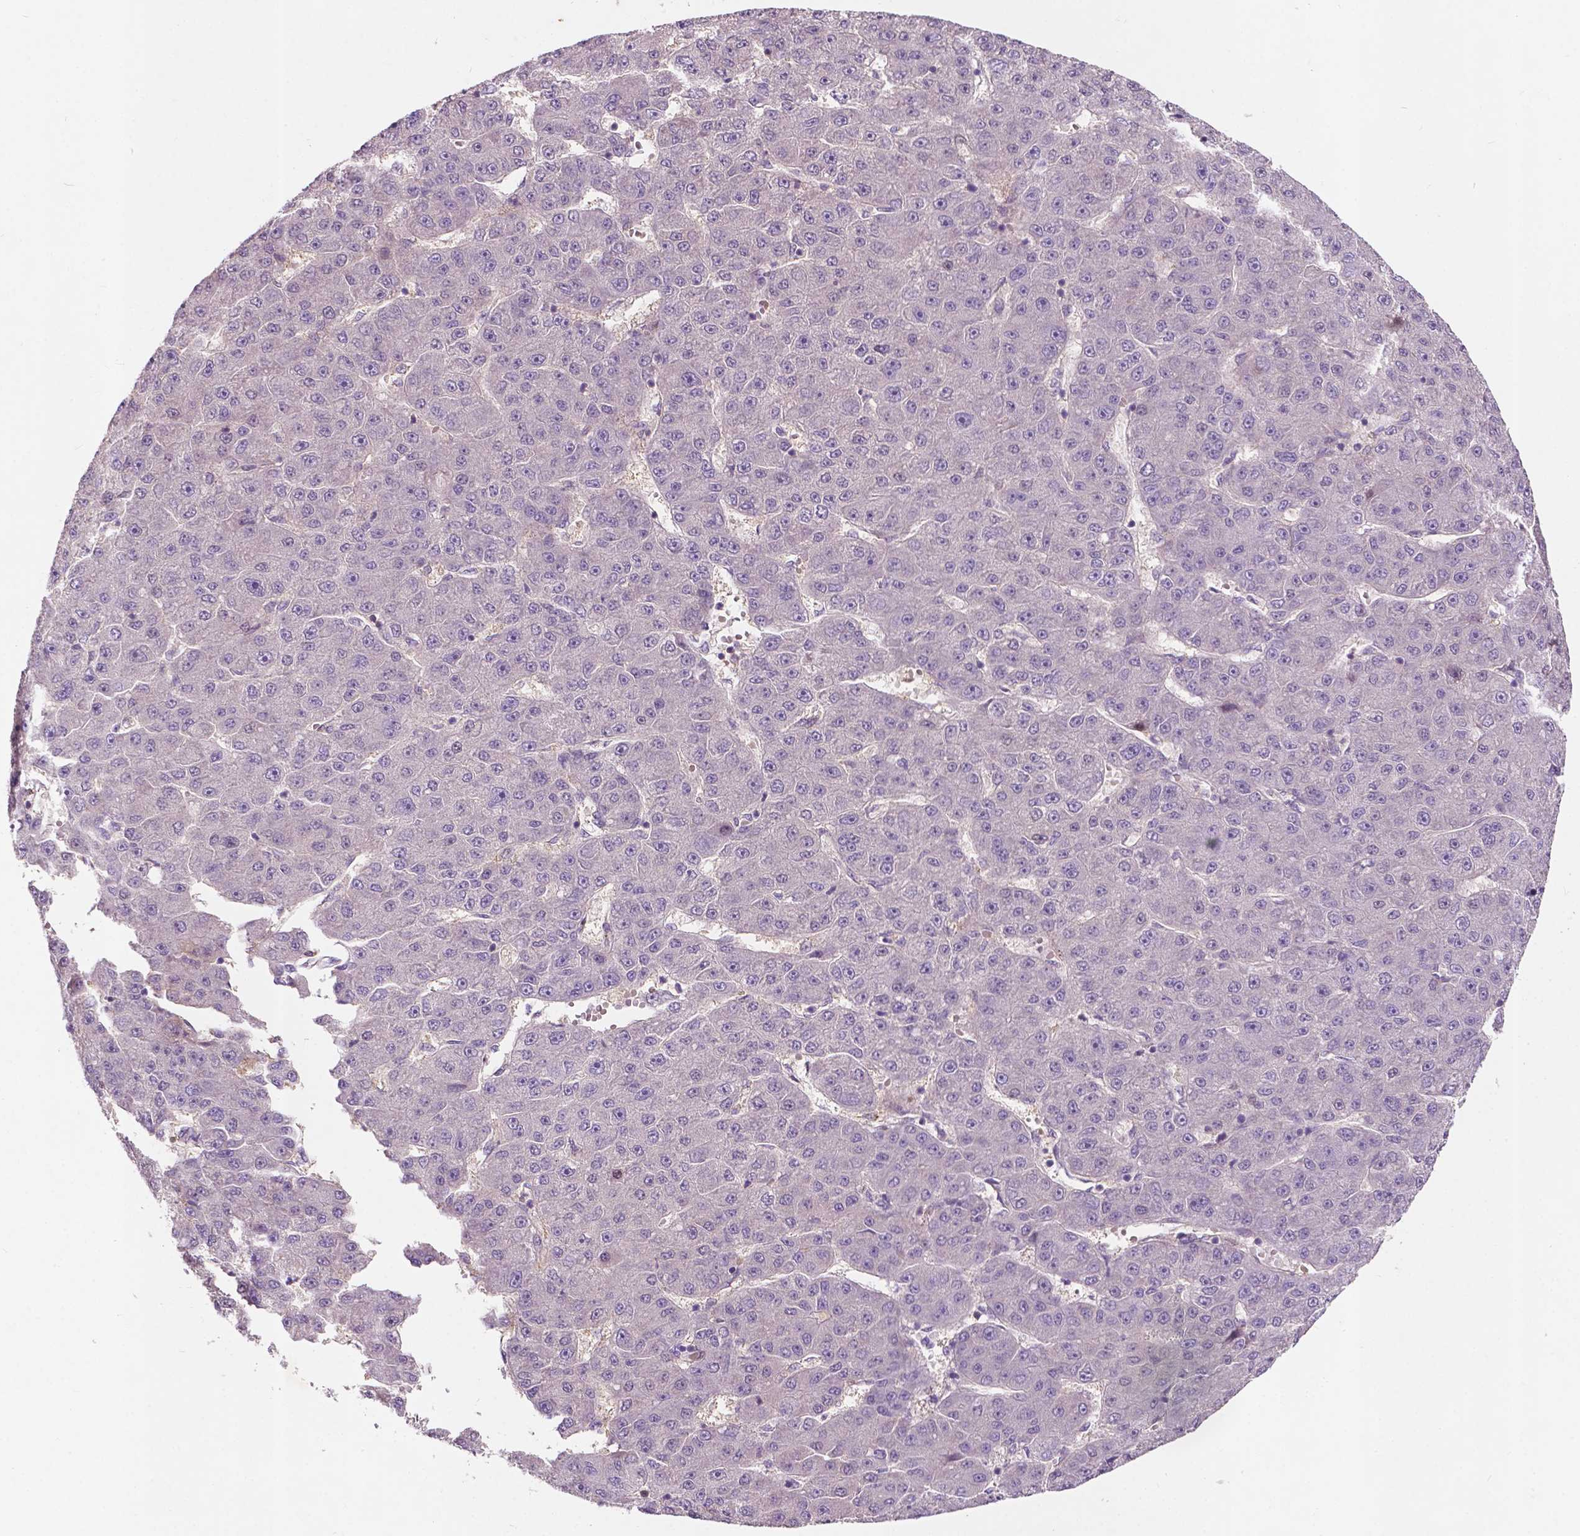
{"staining": {"intensity": "negative", "quantity": "none", "location": "none"}, "tissue": "liver cancer", "cell_type": "Tumor cells", "image_type": "cancer", "snomed": [{"axis": "morphology", "description": "Carcinoma, Hepatocellular, NOS"}, {"axis": "topography", "description": "Liver"}], "caption": "Immunohistochemistry (IHC) of liver cancer exhibits no expression in tumor cells.", "gene": "GPR37", "patient": {"sex": "male", "age": 67}}